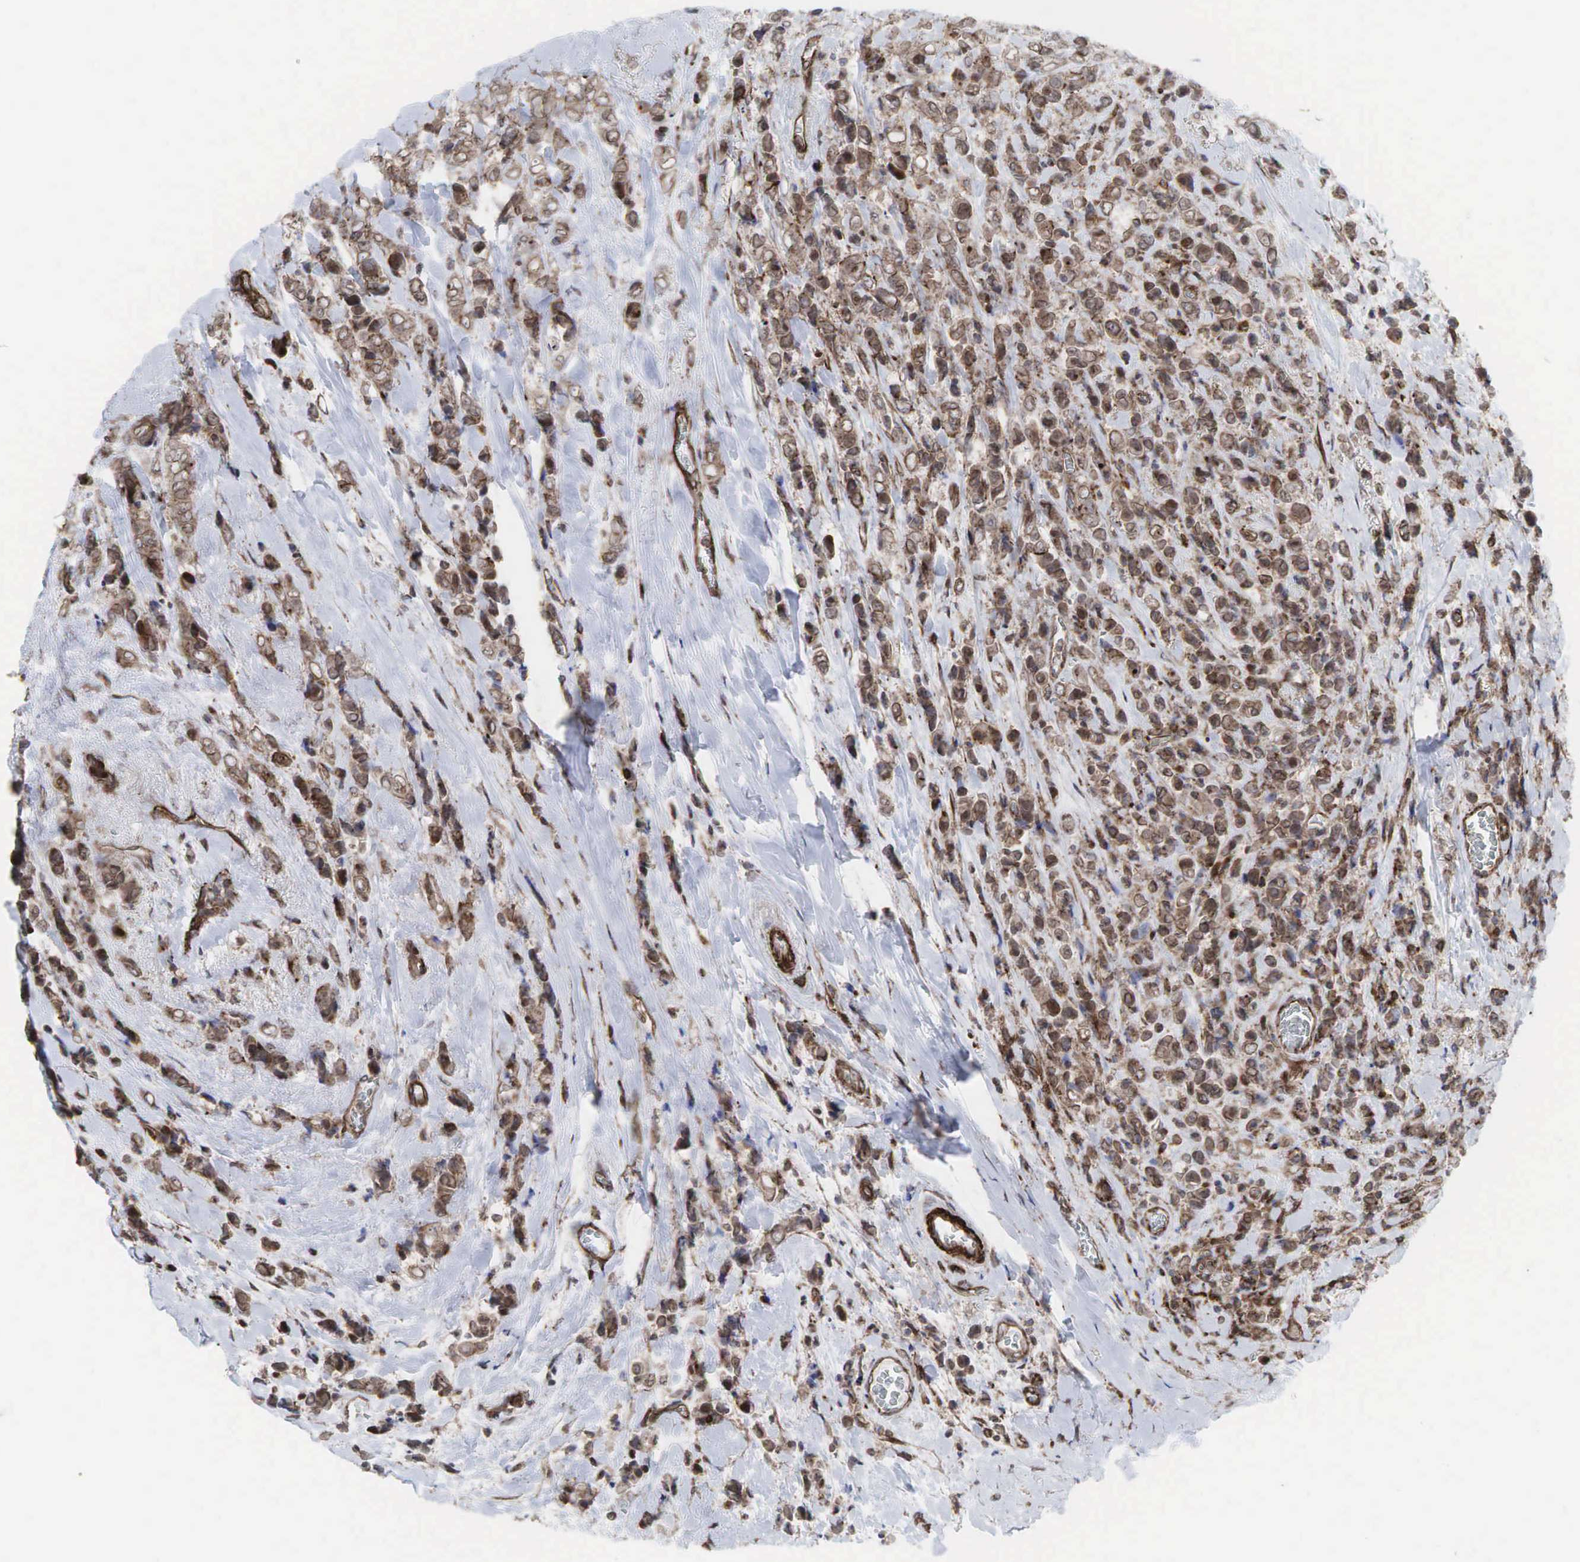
{"staining": {"intensity": "weak", "quantity": ">75%", "location": "cytoplasmic/membranous"}, "tissue": "breast cancer", "cell_type": "Tumor cells", "image_type": "cancer", "snomed": [{"axis": "morphology", "description": "Lobular carcinoma"}, {"axis": "topography", "description": "Breast"}], "caption": "Protein expression analysis of human breast lobular carcinoma reveals weak cytoplasmic/membranous expression in approximately >75% of tumor cells.", "gene": "GPRASP1", "patient": {"sex": "female", "age": 57}}